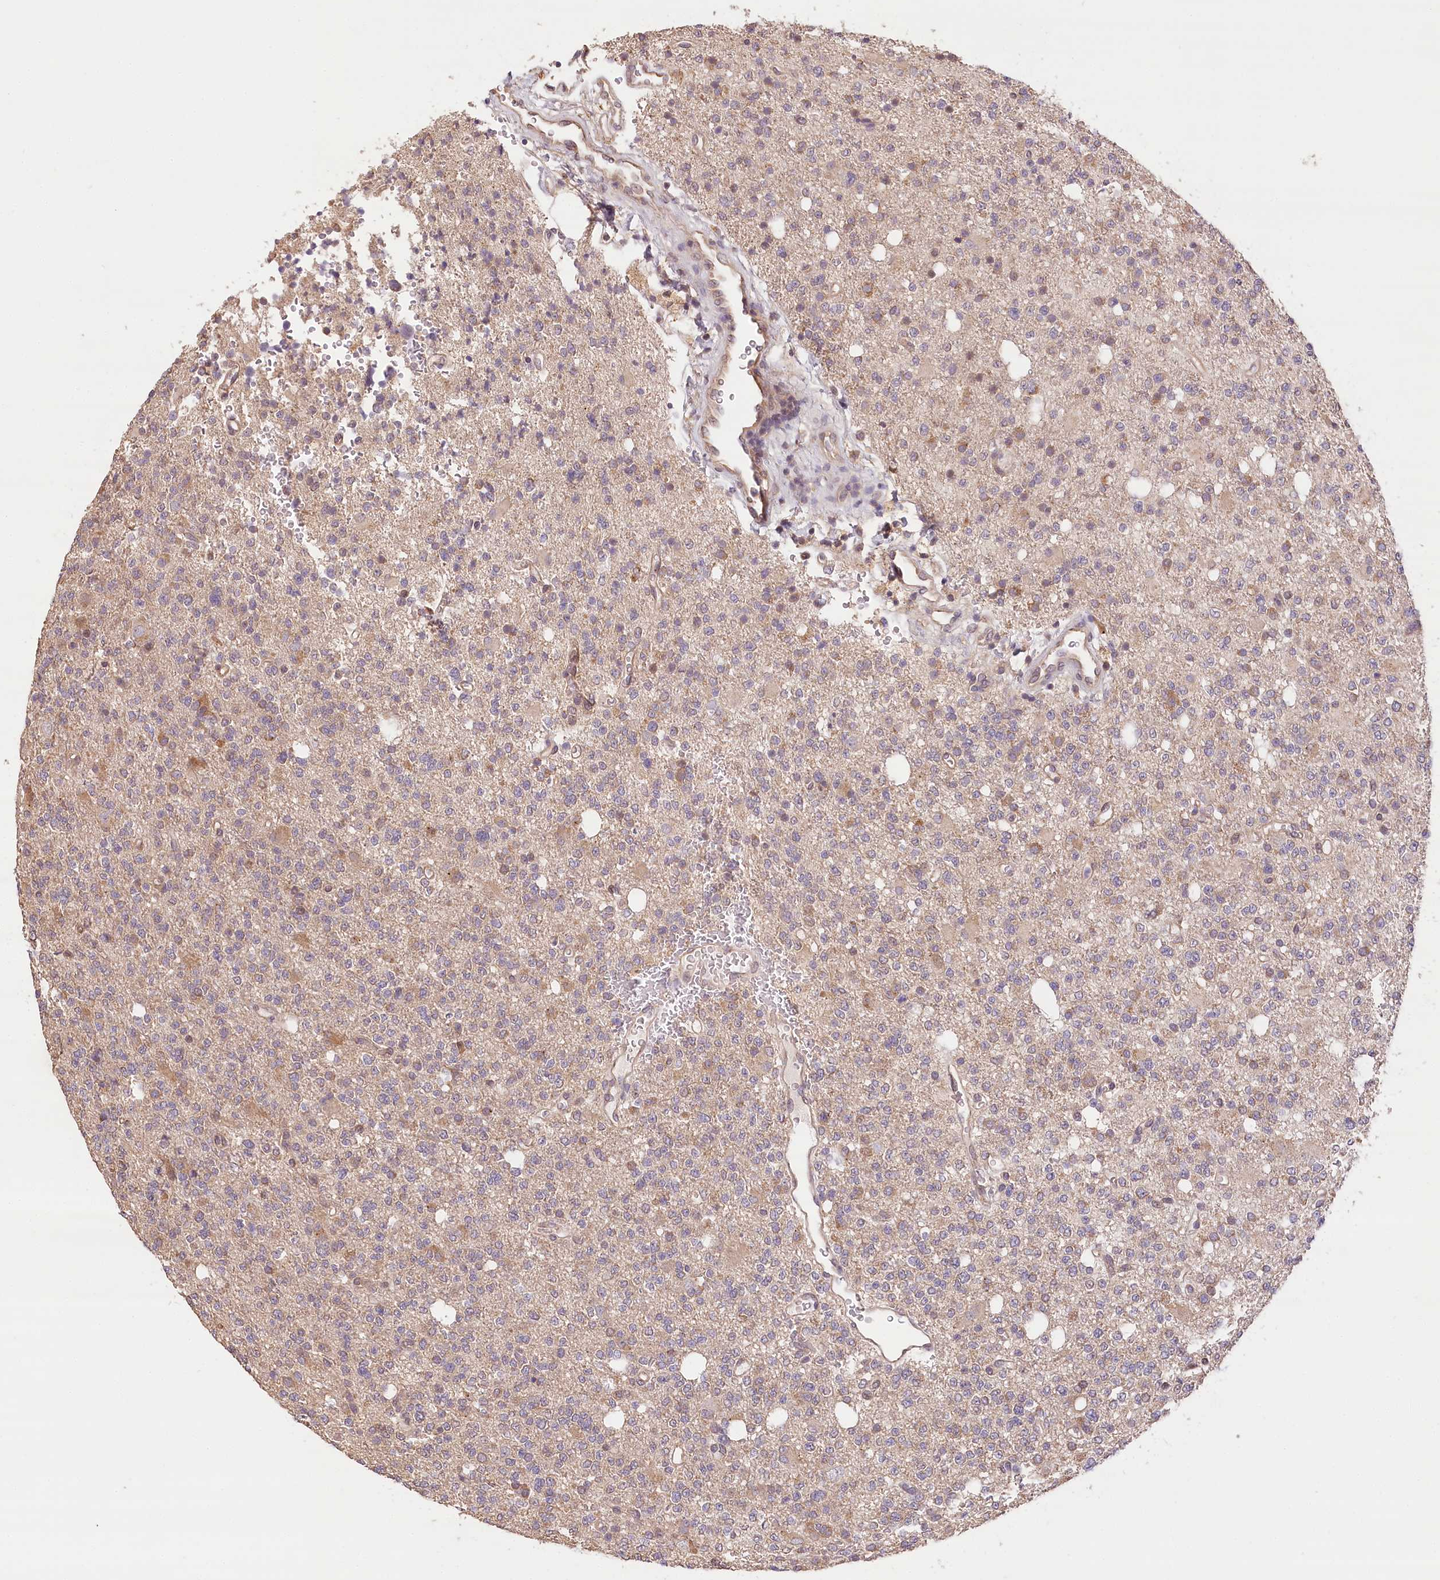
{"staining": {"intensity": "negative", "quantity": "none", "location": "none"}, "tissue": "glioma", "cell_type": "Tumor cells", "image_type": "cancer", "snomed": [{"axis": "morphology", "description": "Glioma, malignant, High grade"}, {"axis": "topography", "description": "Brain"}], "caption": "Immunohistochemical staining of human glioma exhibits no significant positivity in tumor cells. (Stains: DAB immunohistochemistry with hematoxylin counter stain, Microscopy: brightfield microscopy at high magnification).", "gene": "LSS", "patient": {"sex": "female", "age": 62}}